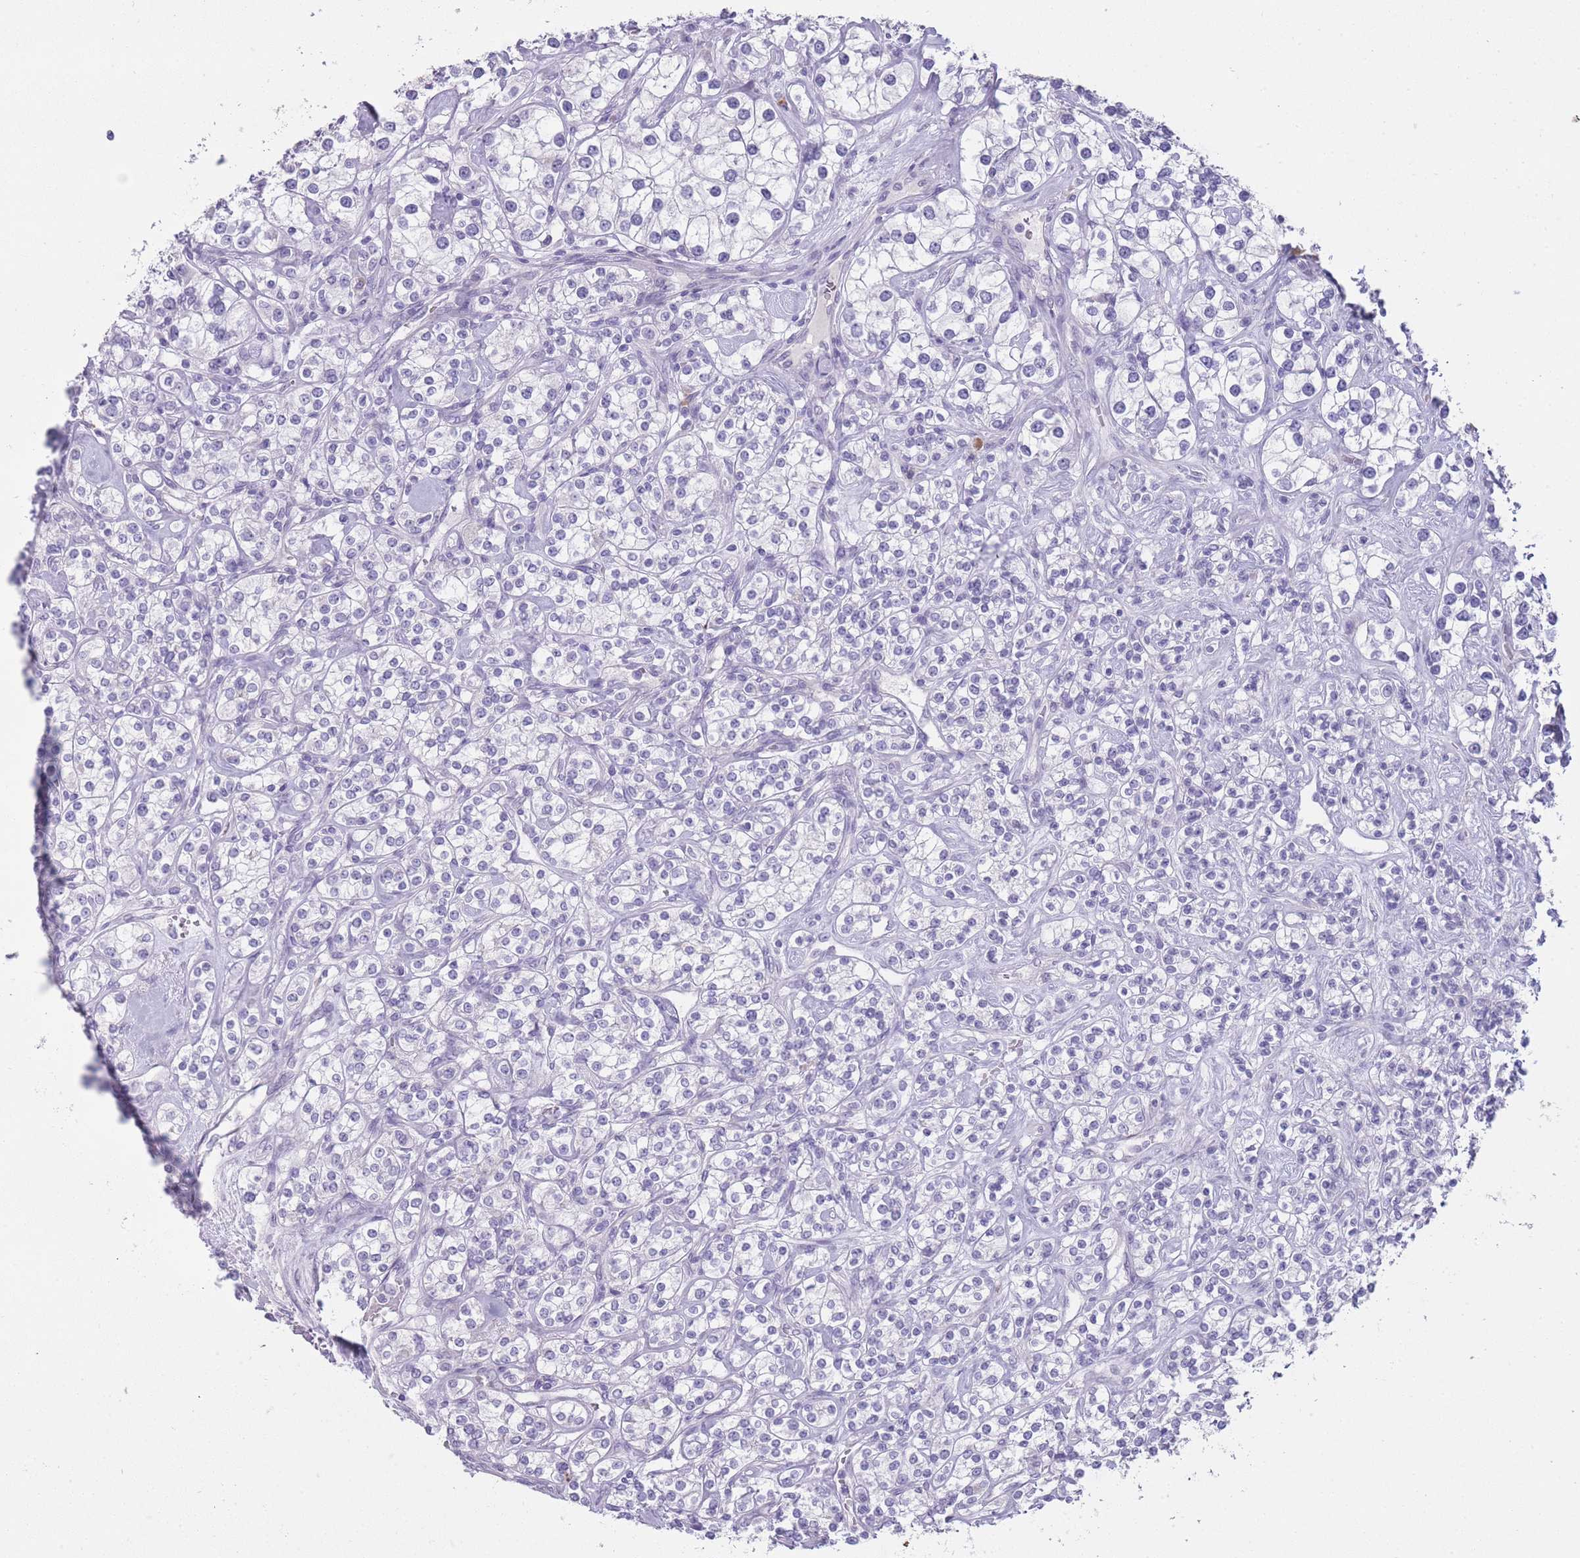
{"staining": {"intensity": "negative", "quantity": "none", "location": "none"}, "tissue": "renal cancer", "cell_type": "Tumor cells", "image_type": "cancer", "snomed": [{"axis": "morphology", "description": "Adenocarcinoma, NOS"}, {"axis": "topography", "description": "Kidney"}], "caption": "Immunohistochemistry histopathology image of neoplastic tissue: human renal adenocarcinoma stained with DAB (3,3'-diaminobenzidine) displays no significant protein staining in tumor cells.", "gene": "DCANP1", "patient": {"sex": "male", "age": 77}}